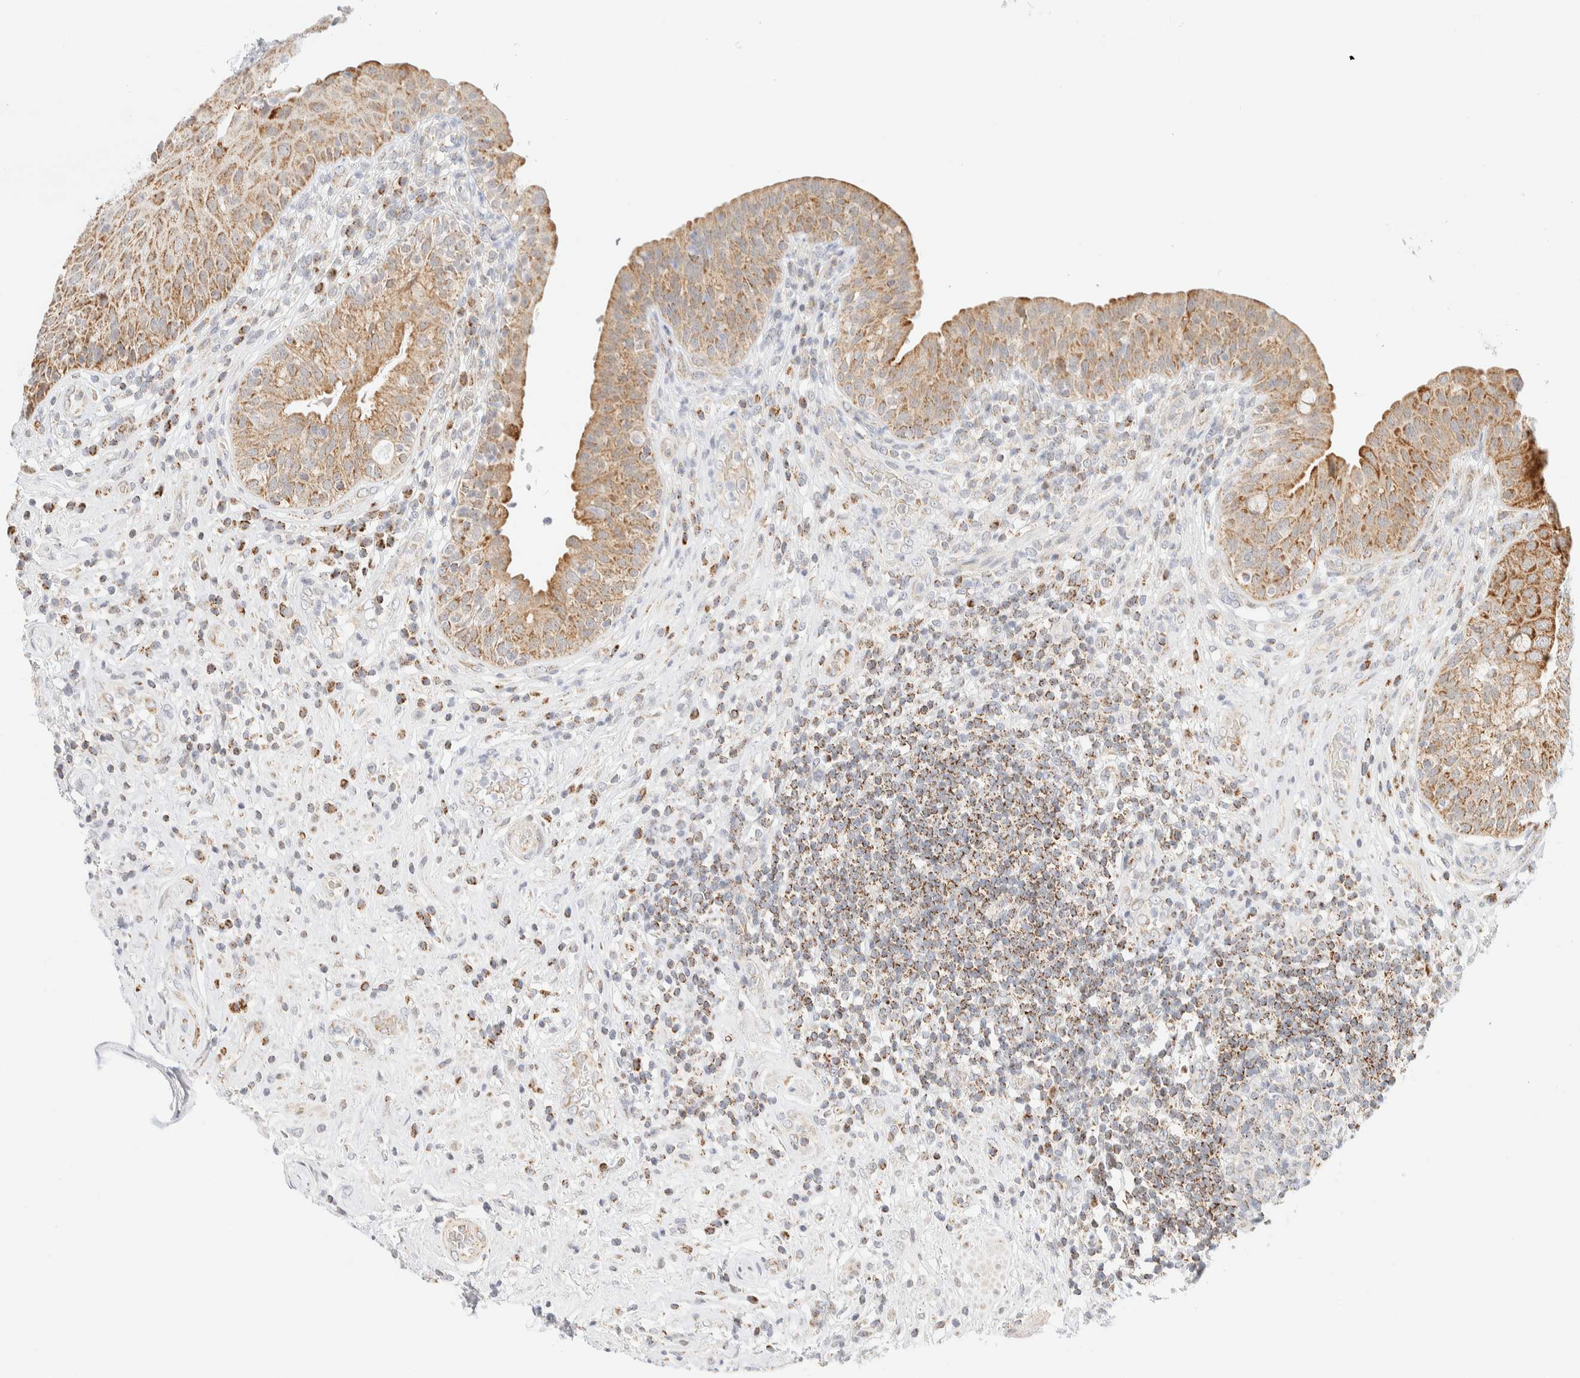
{"staining": {"intensity": "moderate", "quantity": ">75%", "location": "cytoplasmic/membranous"}, "tissue": "urinary bladder", "cell_type": "Urothelial cells", "image_type": "normal", "snomed": [{"axis": "morphology", "description": "Normal tissue, NOS"}, {"axis": "topography", "description": "Urinary bladder"}], "caption": "Protein positivity by immunohistochemistry (IHC) reveals moderate cytoplasmic/membranous positivity in approximately >75% of urothelial cells in benign urinary bladder.", "gene": "PPM1K", "patient": {"sex": "female", "age": 62}}